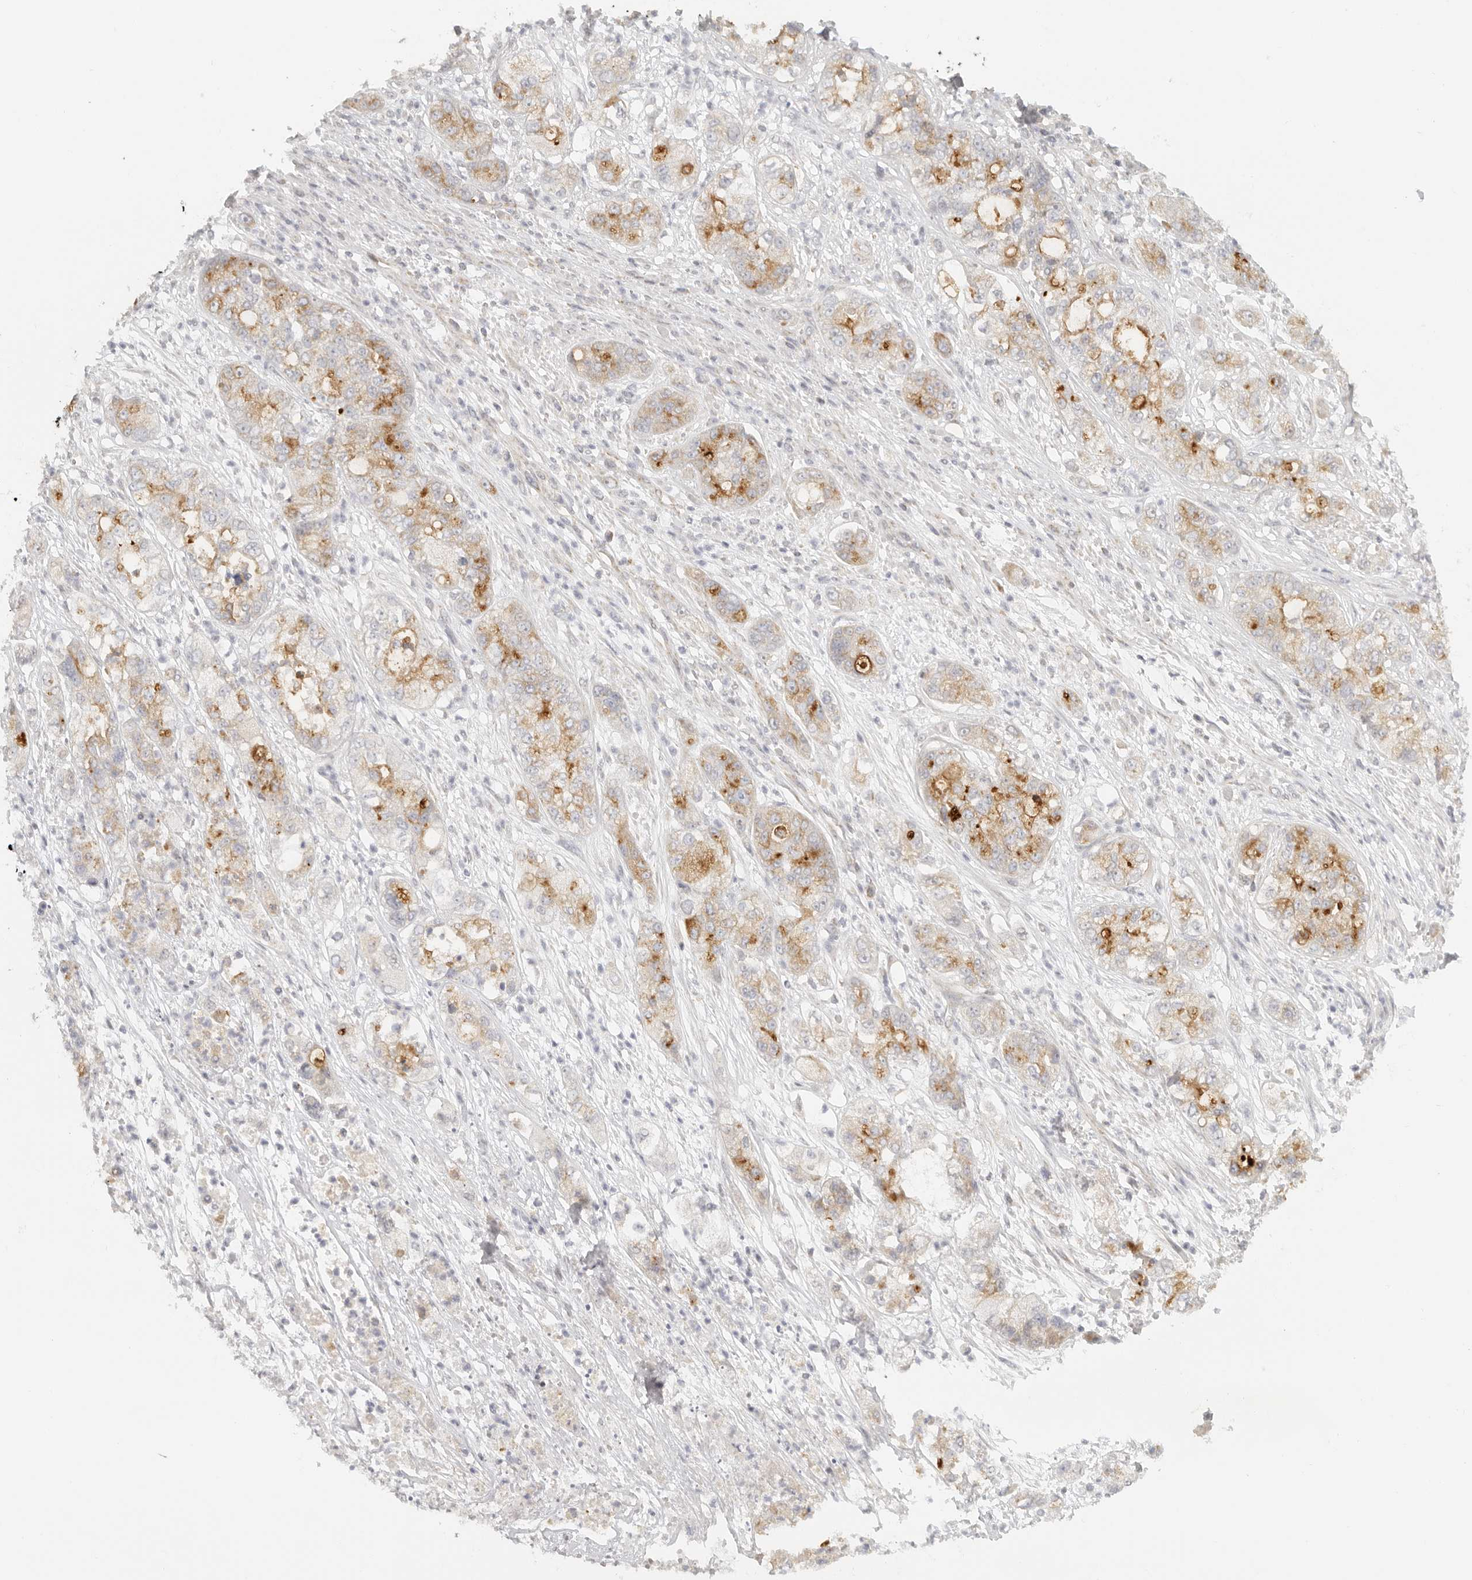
{"staining": {"intensity": "moderate", "quantity": "25%-75%", "location": "cytoplasmic/membranous"}, "tissue": "pancreatic cancer", "cell_type": "Tumor cells", "image_type": "cancer", "snomed": [{"axis": "morphology", "description": "Adenocarcinoma, NOS"}, {"axis": "topography", "description": "Pancreas"}], "caption": "Immunohistochemistry (IHC) (DAB) staining of pancreatic adenocarcinoma reveals moderate cytoplasmic/membranous protein staining in approximately 25%-75% of tumor cells. The protein of interest is stained brown, and the nuclei are stained in blue (DAB IHC with brightfield microscopy, high magnification).", "gene": "KDF1", "patient": {"sex": "female", "age": 78}}